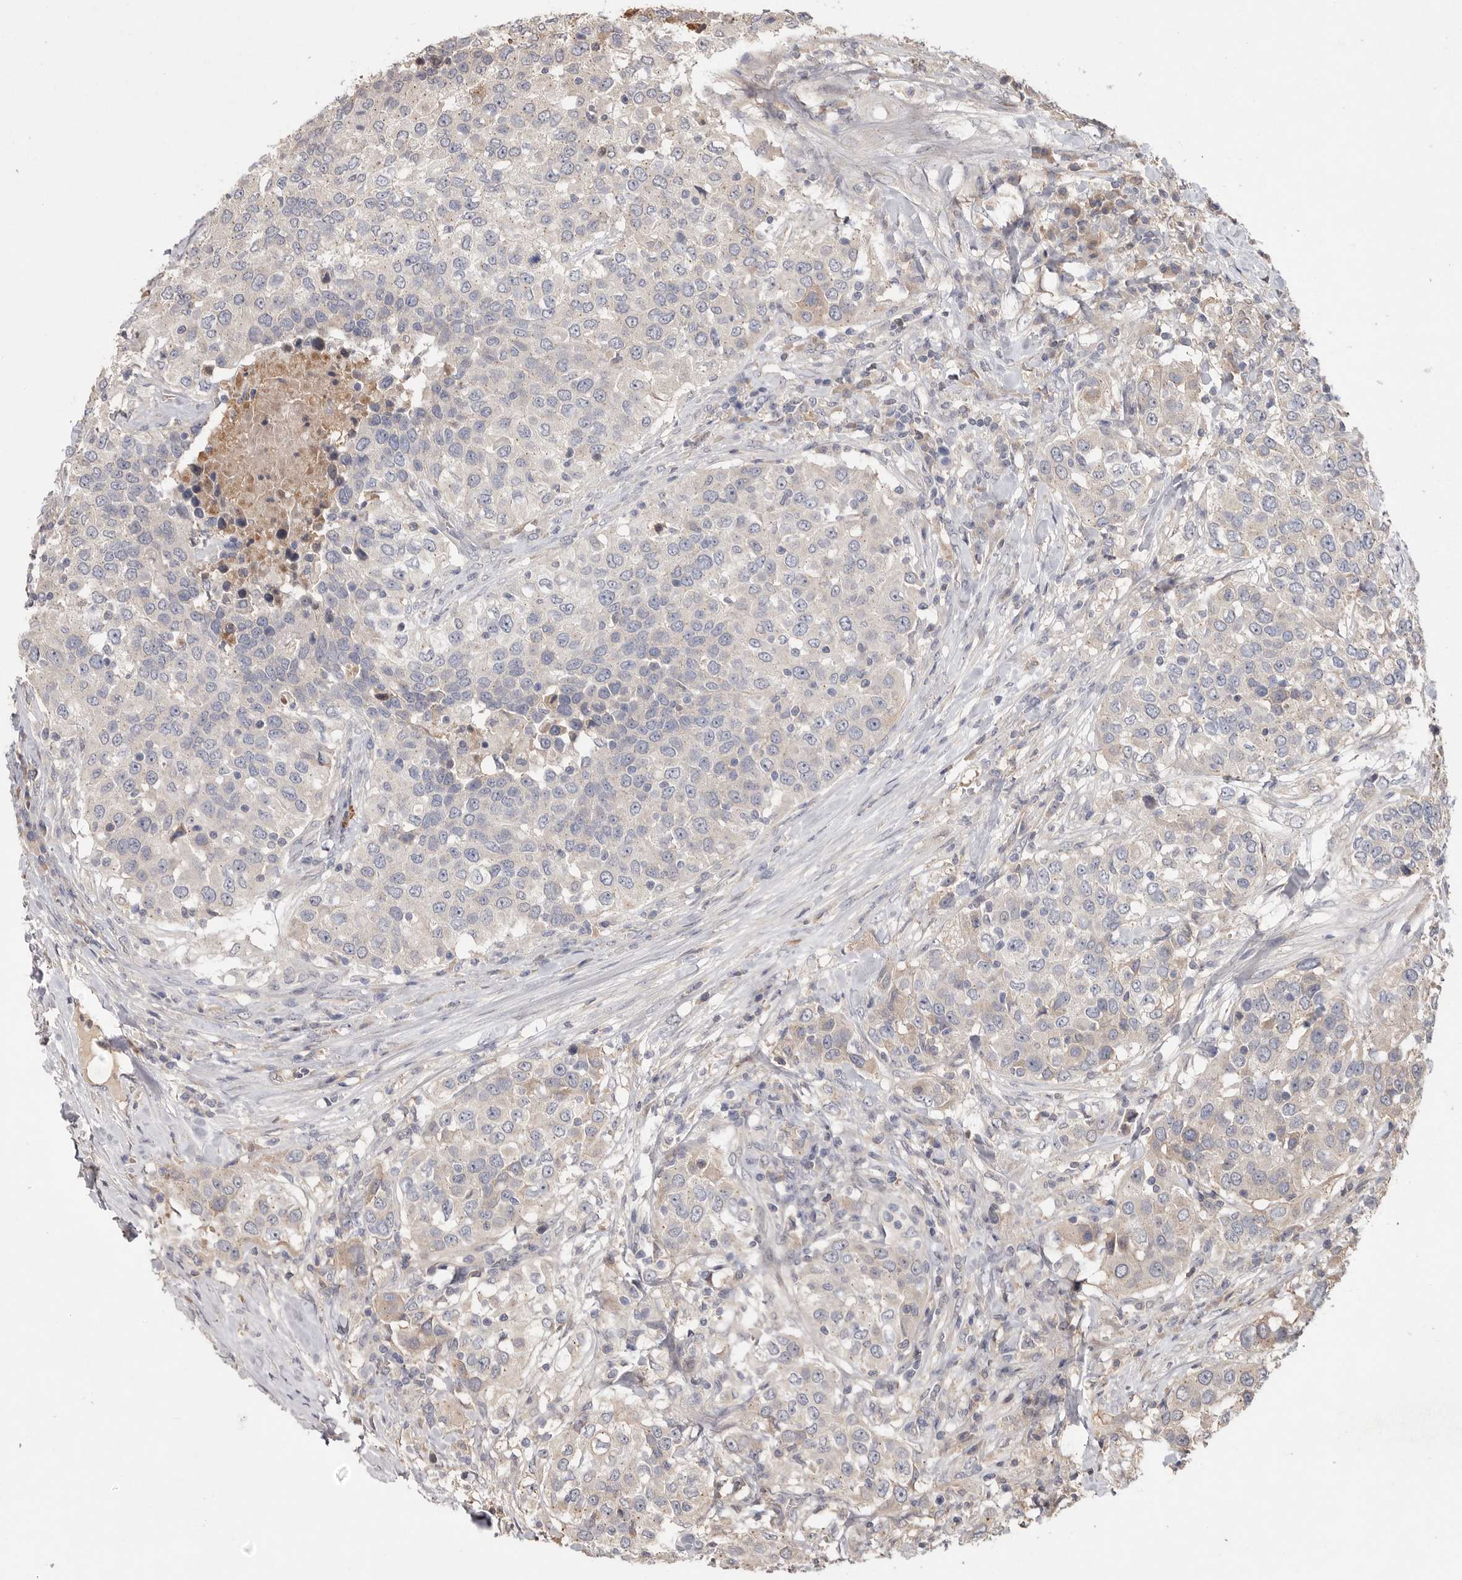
{"staining": {"intensity": "negative", "quantity": "none", "location": "none"}, "tissue": "urothelial cancer", "cell_type": "Tumor cells", "image_type": "cancer", "snomed": [{"axis": "morphology", "description": "Urothelial carcinoma, High grade"}, {"axis": "topography", "description": "Urinary bladder"}], "caption": "DAB (3,3'-diaminobenzidine) immunohistochemical staining of high-grade urothelial carcinoma reveals no significant positivity in tumor cells. Nuclei are stained in blue.", "gene": "VN1R4", "patient": {"sex": "female", "age": 80}}